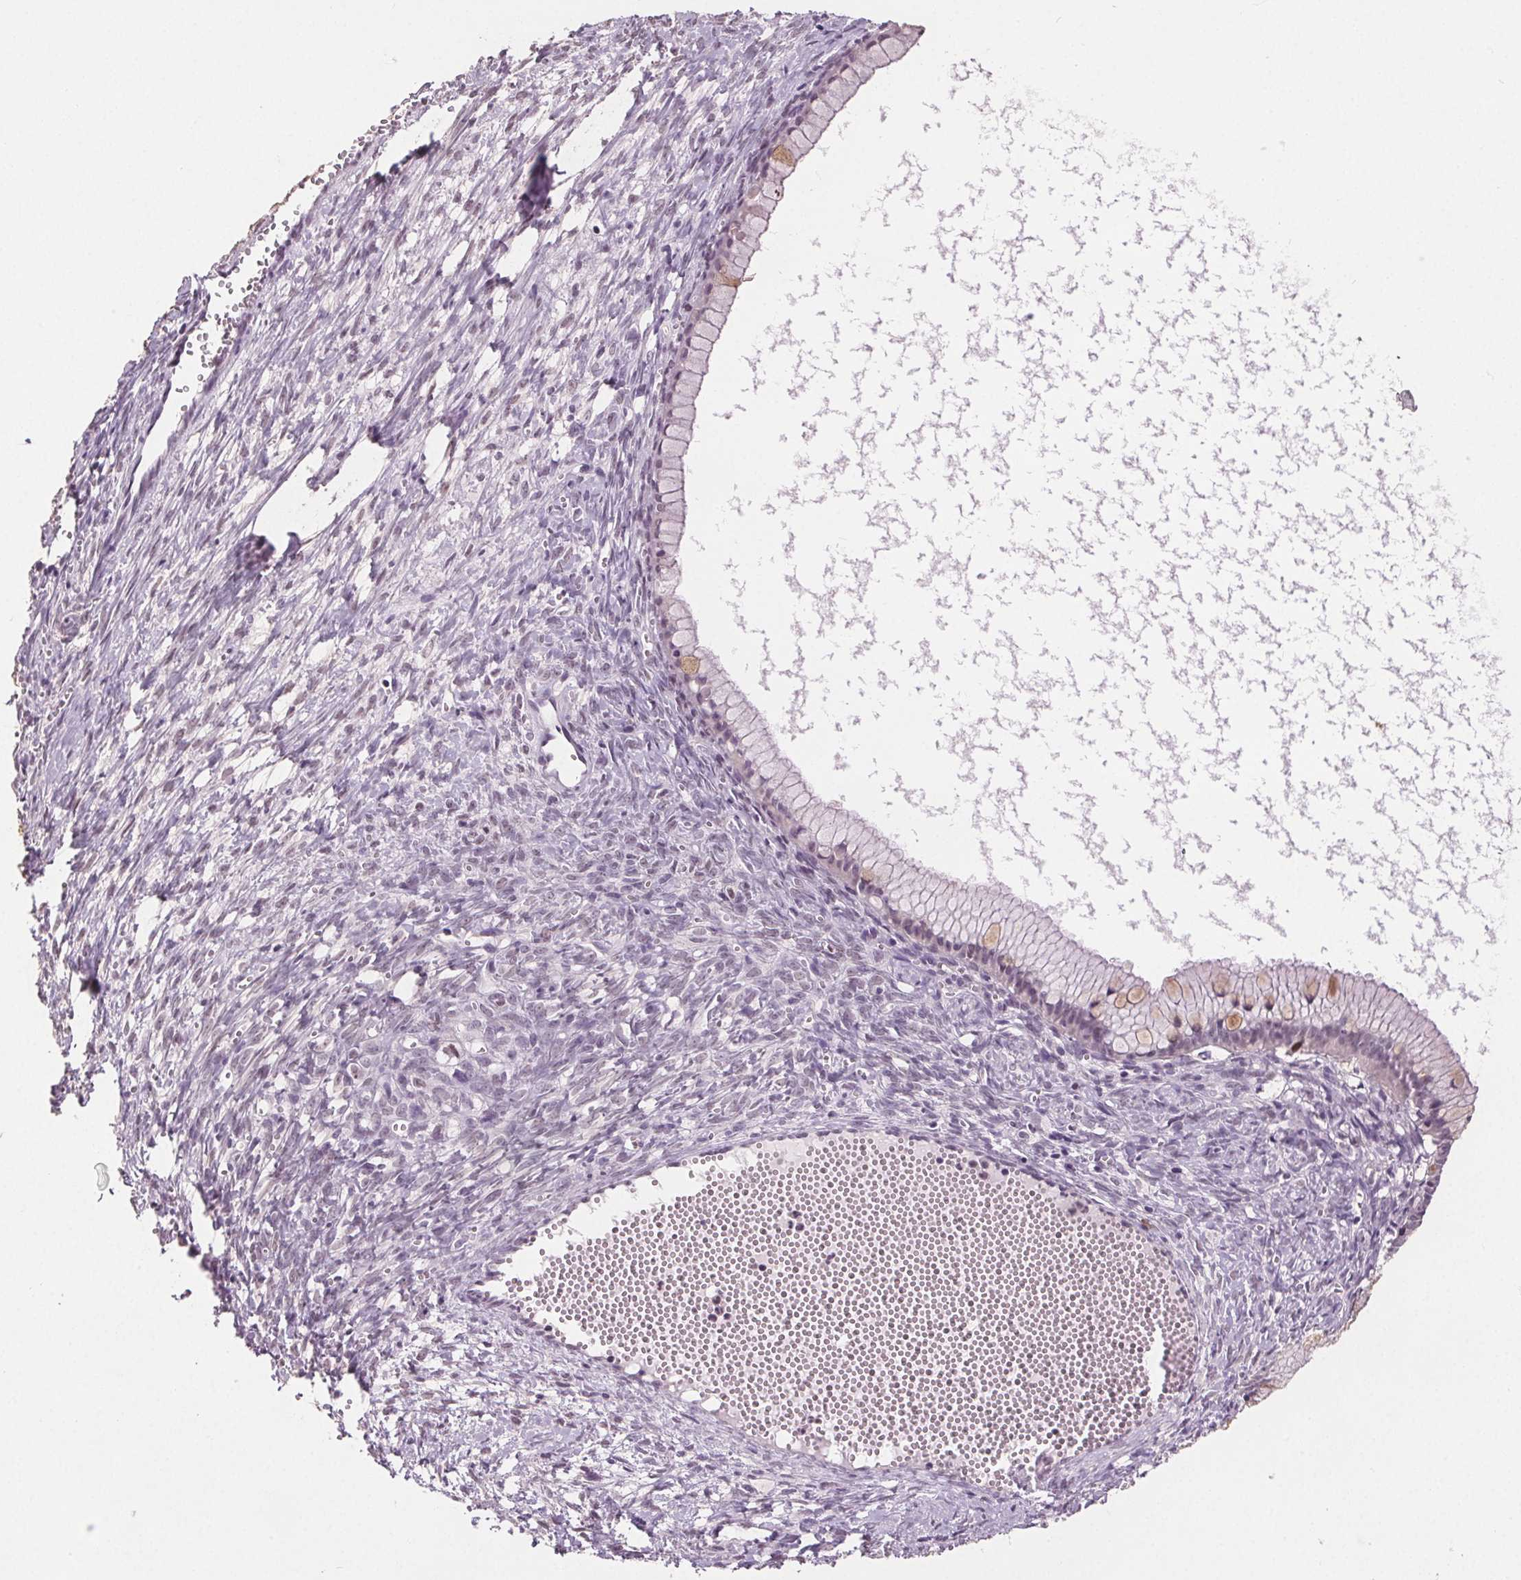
{"staining": {"intensity": "negative", "quantity": "none", "location": "none"}, "tissue": "ovarian cancer", "cell_type": "Tumor cells", "image_type": "cancer", "snomed": [{"axis": "morphology", "description": "Cystadenocarcinoma, mucinous, NOS"}, {"axis": "topography", "description": "Ovary"}], "caption": "The immunohistochemistry image has no significant positivity in tumor cells of ovarian mucinous cystadenocarcinoma tissue. (Brightfield microscopy of DAB immunohistochemistry at high magnification).", "gene": "CENPF", "patient": {"sex": "female", "age": 41}}